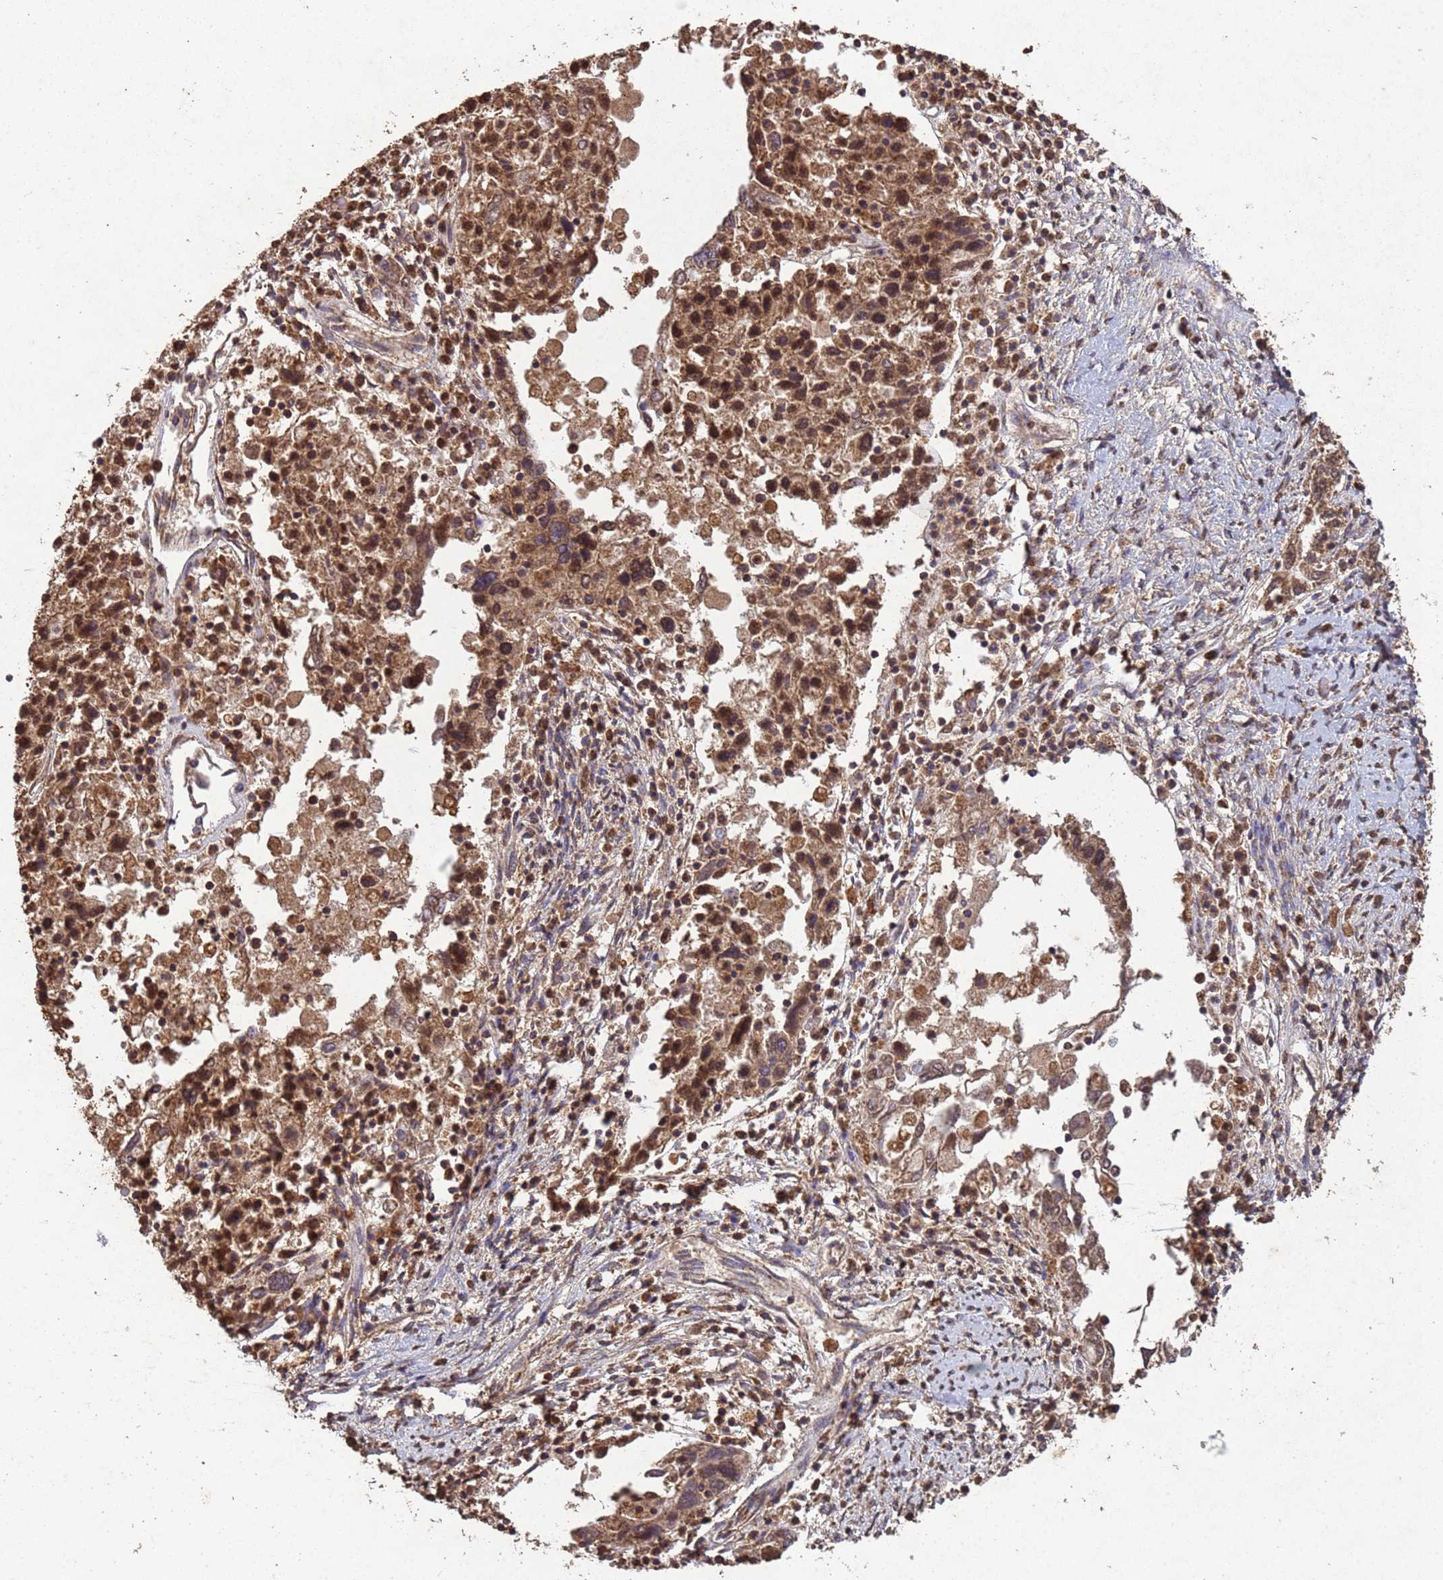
{"staining": {"intensity": "strong", "quantity": ">75%", "location": "cytoplasmic/membranous,nuclear"}, "tissue": "ovarian cancer", "cell_type": "Tumor cells", "image_type": "cancer", "snomed": [{"axis": "morphology", "description": "Carcinoma, endometroid"}, {"axis": "topography", "description": "Ovary"}], "caption": "This histopathology image demonstrates immunohistochemistry (IHC) staining of human ovarian endometroid carcinoma, with high strong cytoplasmic/membranous and nuclear expression in about >75% of tumor cells.", "gene": "HDAC10", "patient": {"sex": "female", "age": 62}}